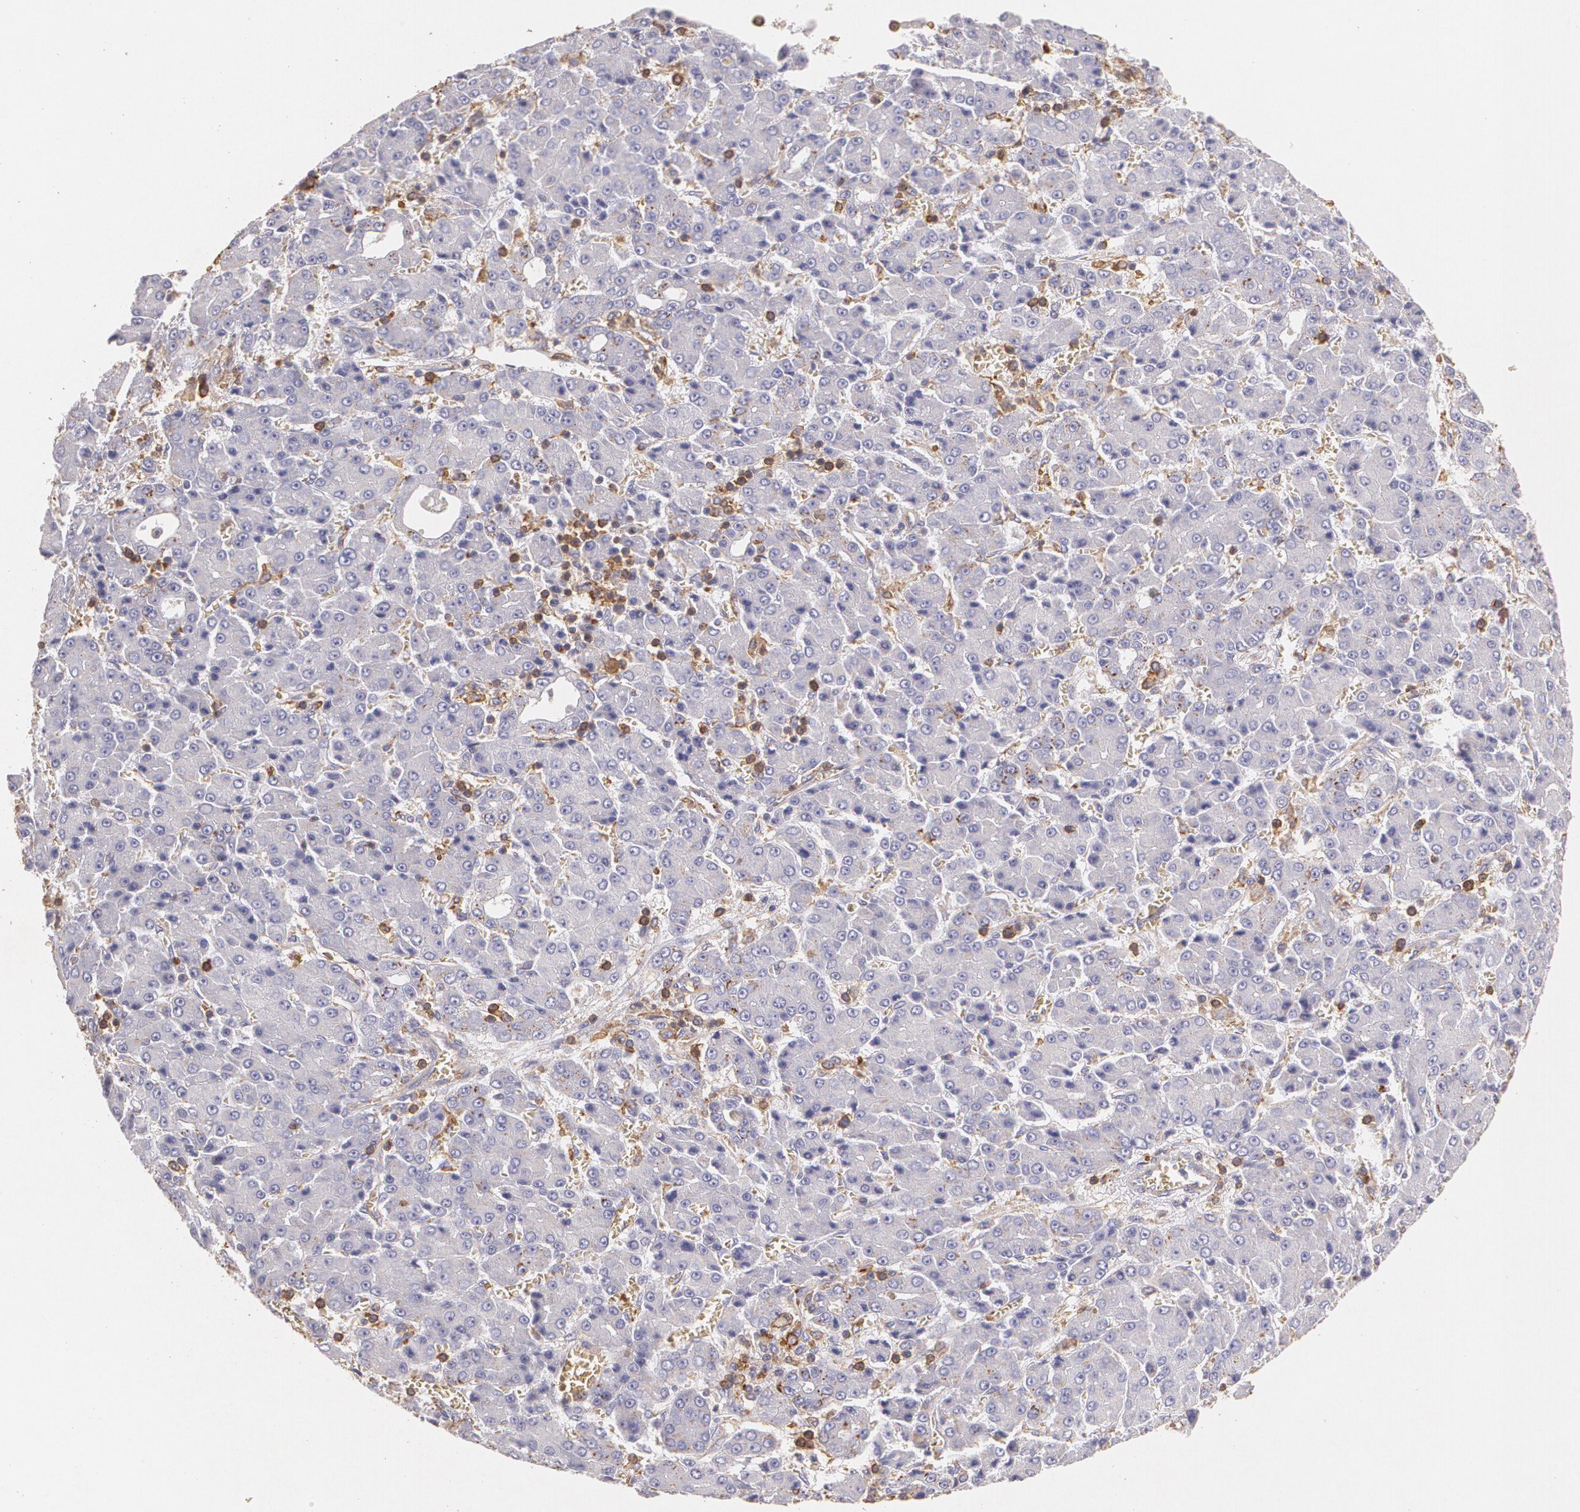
{"staining": {"intensity": "negative", "quantity": "none", "location": "none"}, "tissue": "liver cancer", "cell_type": "Tumor cells", "image_type": "cancer", "snomed": [{"axis": "morphology", "description": "Carcinoma, Hepatocellular, NOS"}, {"axis": "topography", "description": "Liver"}], "caption": "An IHC micrograph of liver cancer is shown. There is no staining in tumor cells of liver cancer.", "gene": "TGFBR1", "patient": {"sex": "male", "age": 69}}